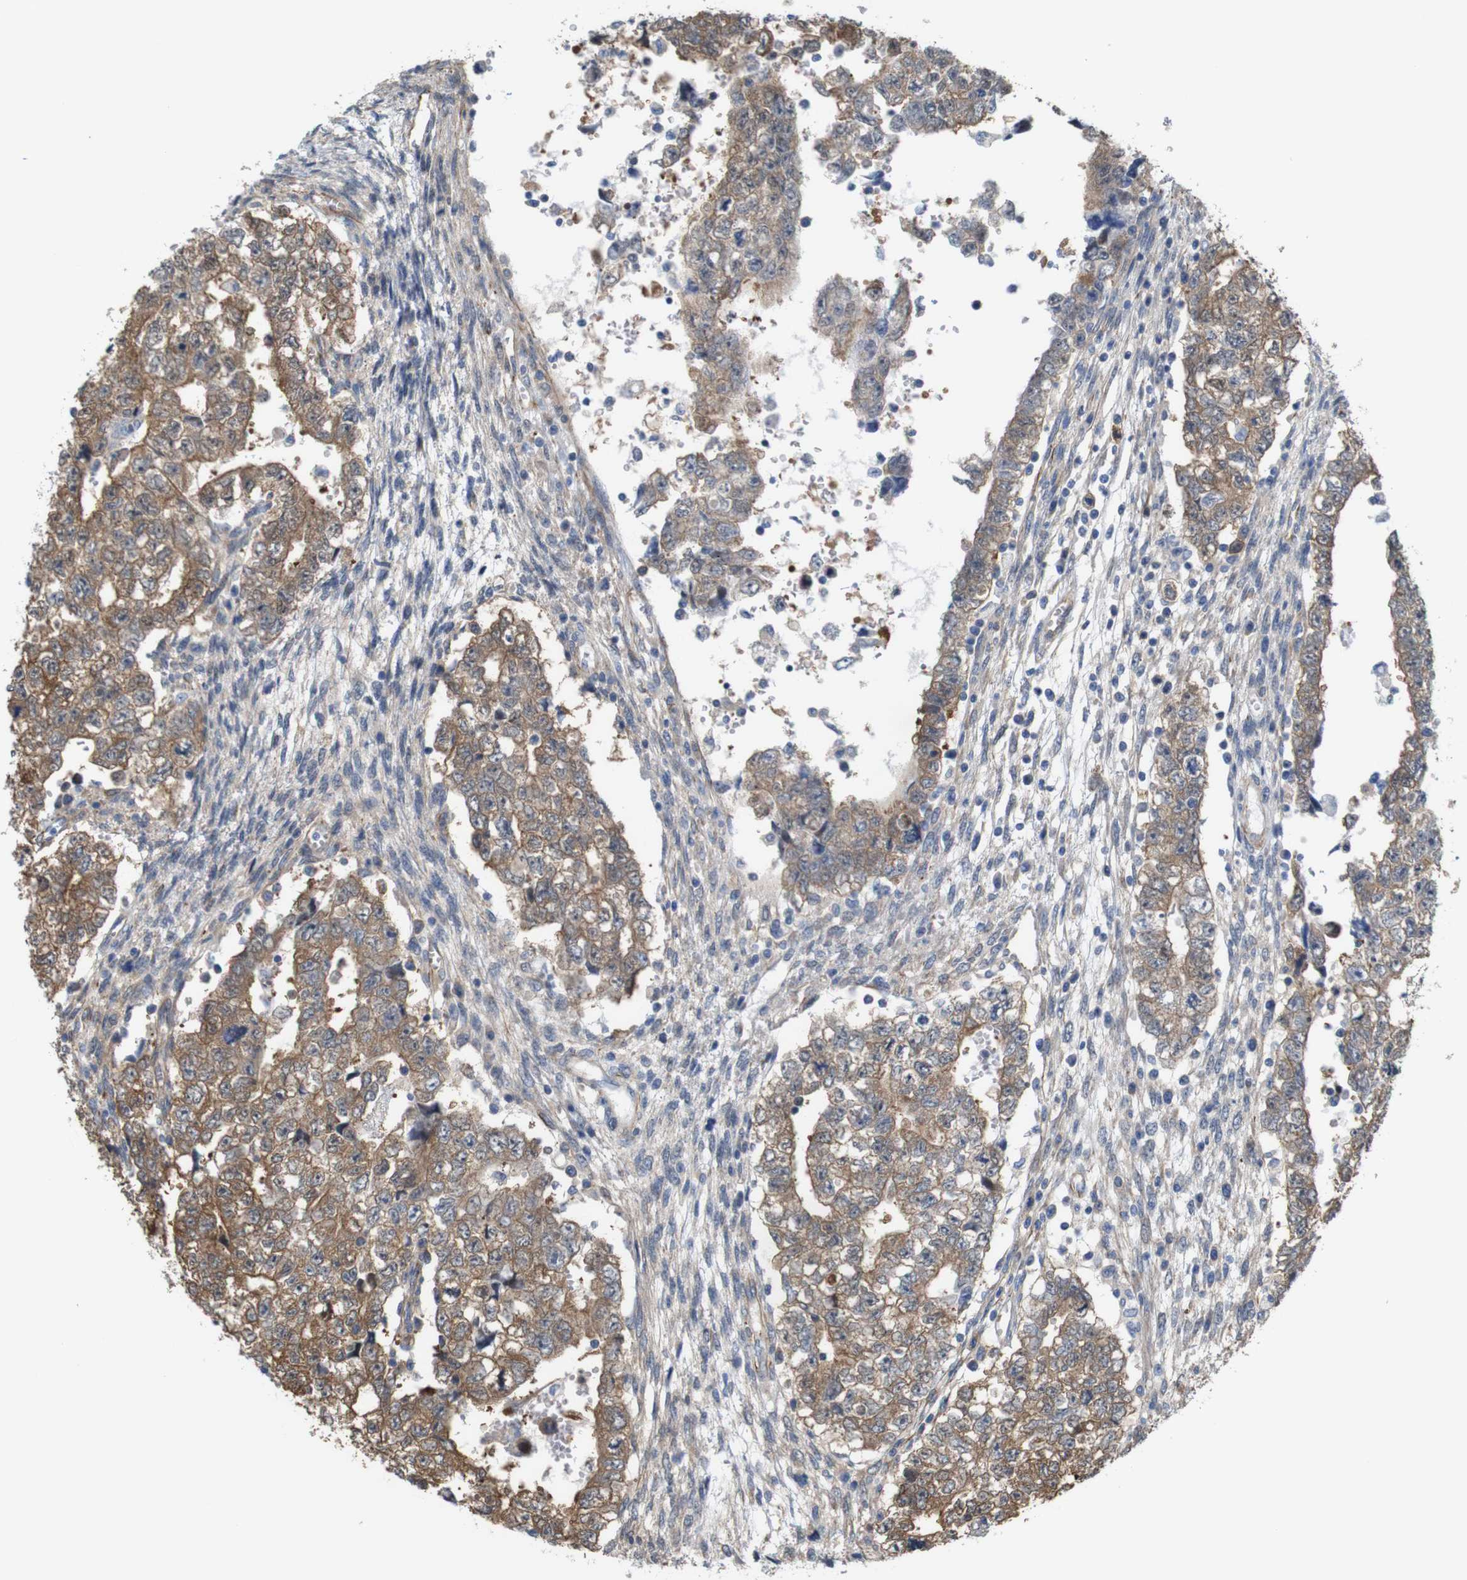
{"staining": {"intensity": "moderate", "quantity": ">75%", "location": "cytoplasmic/membranous"}, "tissue": "testis cancer", "cell_type": "Tumor cells", "image_type": "cancer", "snomed": [{"axis": "morphology", "description": "Seminoma, NOS"}, {"axis": "morphology", "description": "Carcinoma, Embryonal, NOS"}, {"axis": "topography", "description": "Testis"}], "caption": "Immunohistochemical staining of human testis embryonal carcinoma shows medium levels of moderate cytoplasmic/membranous protein expression in about >75% of tumor cells.", "gene": "JPH1", "patient": {"sex": "male", "age": 38}}